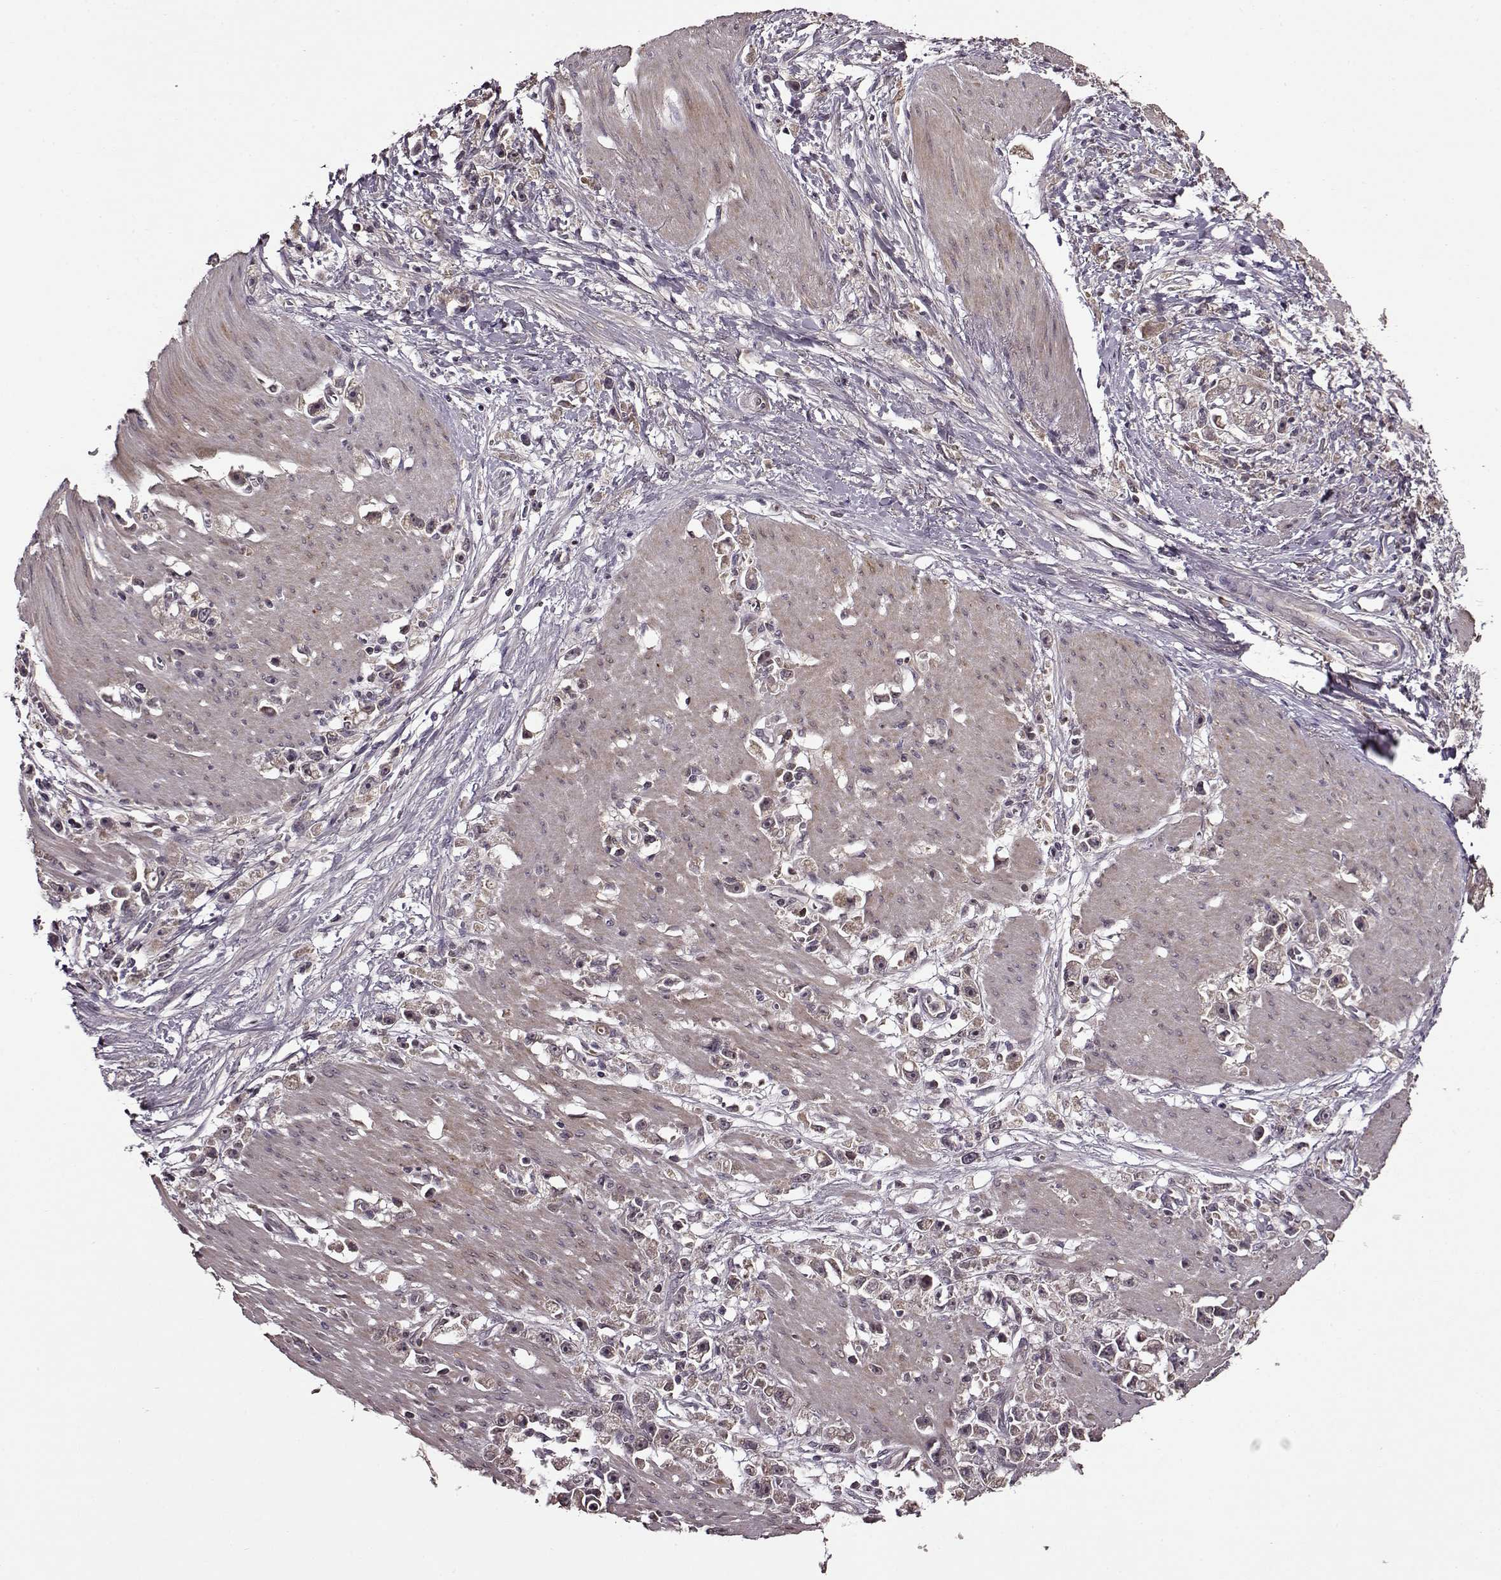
{"staining": {"intensity": "weak", "quantity": ">75%", "location": "cytoplasmic/membranous"}, "tissue": "stomach cancer", "cell_type": "Tumor cells", "image_type": "cancer", "snomed": [{"axis": "morphology", "description": "Adenocarcinoma, NOS"}, {"axis": "topography", "description": "Stomach"}], "caption": "Adenocarcinoma (stomach) stained with a brown dye reveals weak cytoplasmic/membranous positive expression in approximately >75% of tumor cells.", "gene": "MAIP1", "patient": {"sex": "female", "age": 59}}